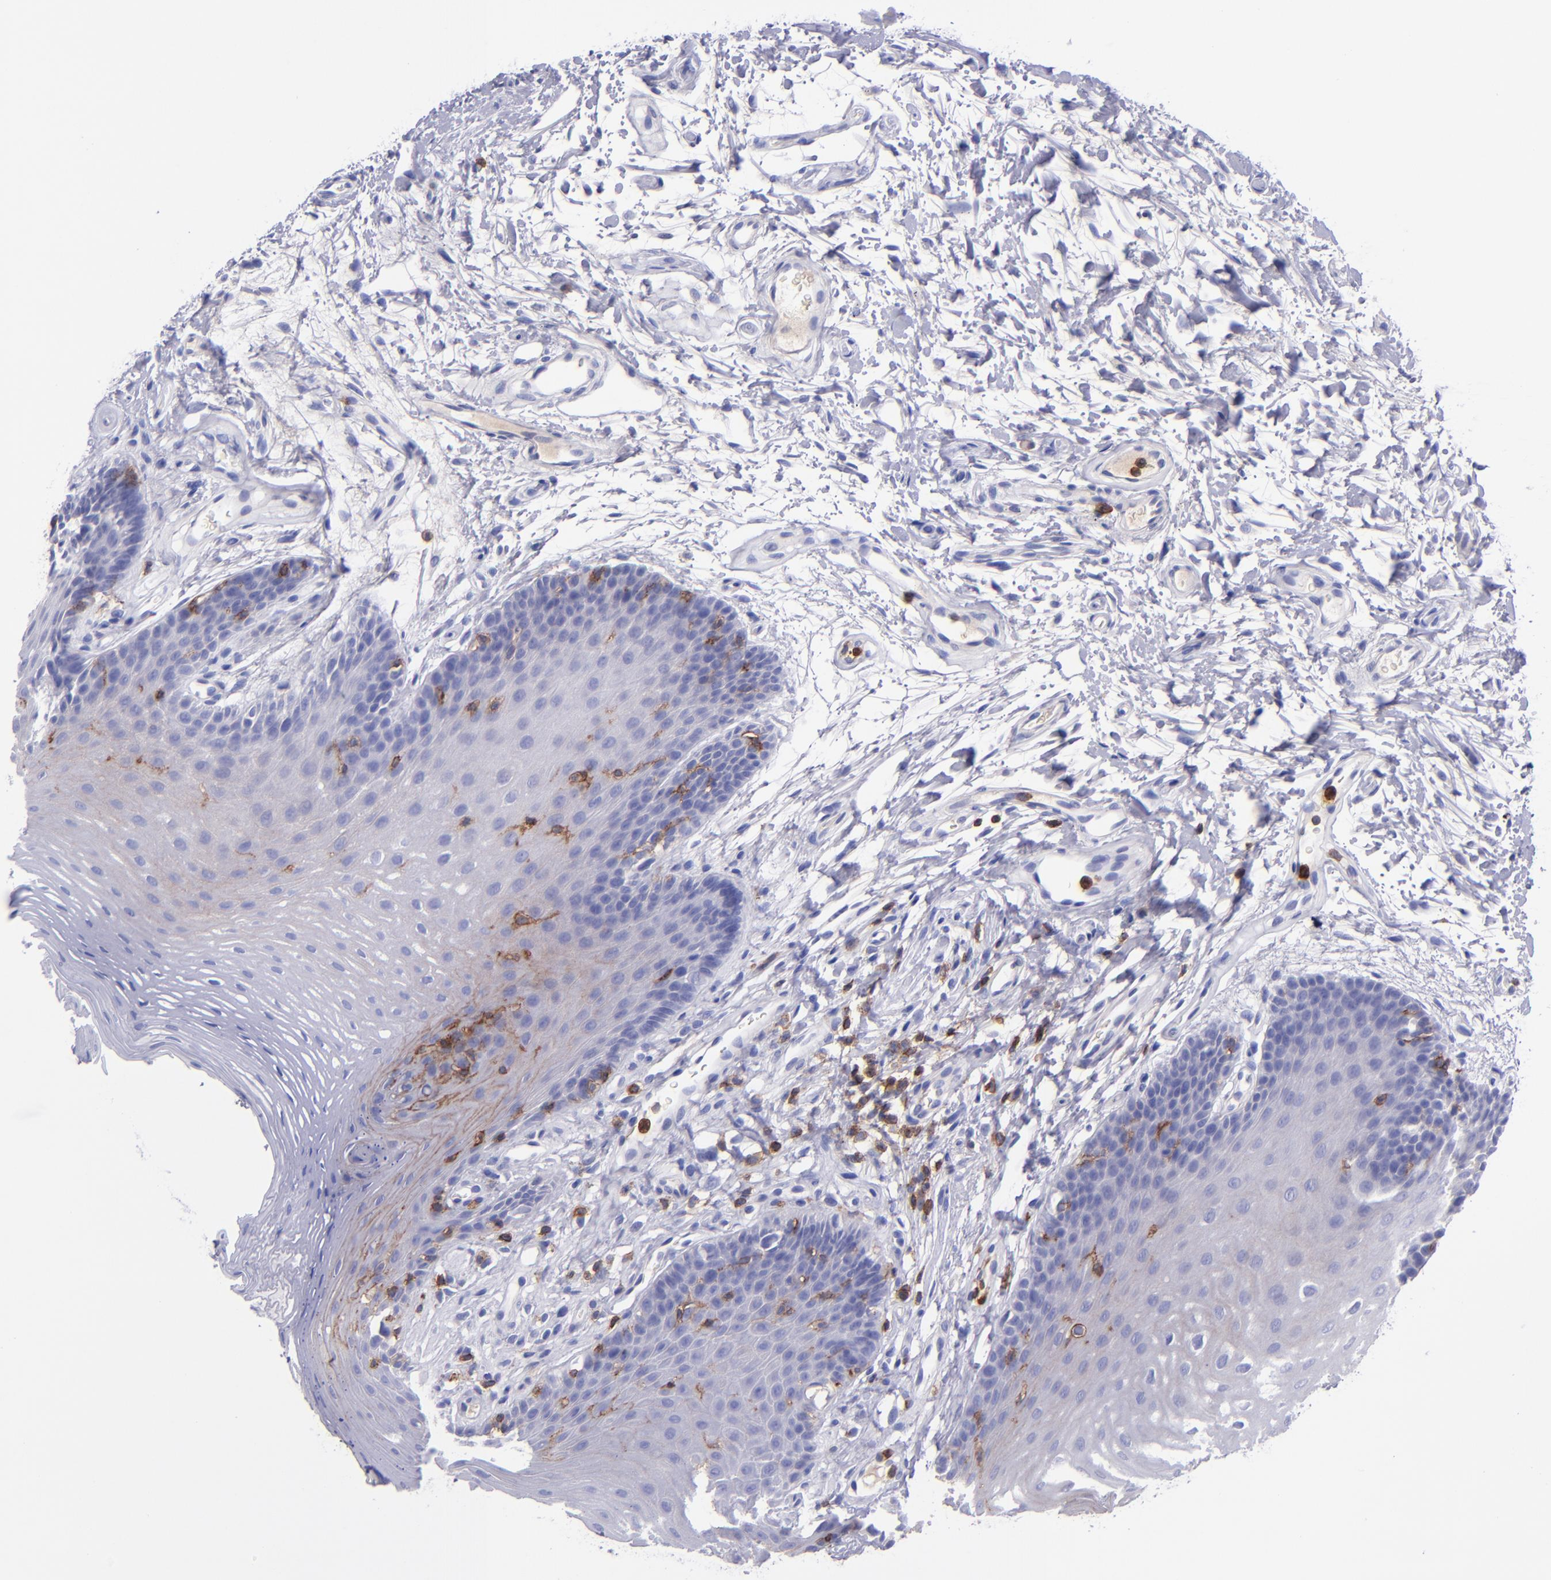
{"staining": {"intensity": "weak", "quantity": "<25%", "location": "cytoplasmic/membranous"}, "tissue": "oral mucosa", "cell_type": "Squamous epithelial cells", "image_type": "normal", "snomed": [{"axis": "morphology", "description": "Normal tissue, NOS"}, {"axis": "topography", "description": "Oral tissue"}], "caption": "This image is of benign oral mucosa stained with immunohistochemistry to label a protein in brown with the nuclei are counter-stained blue. There is no expression in squamous epithelial cells.", "gene": "ICAM3", "patient": {"sex": "male", "age": 62}}